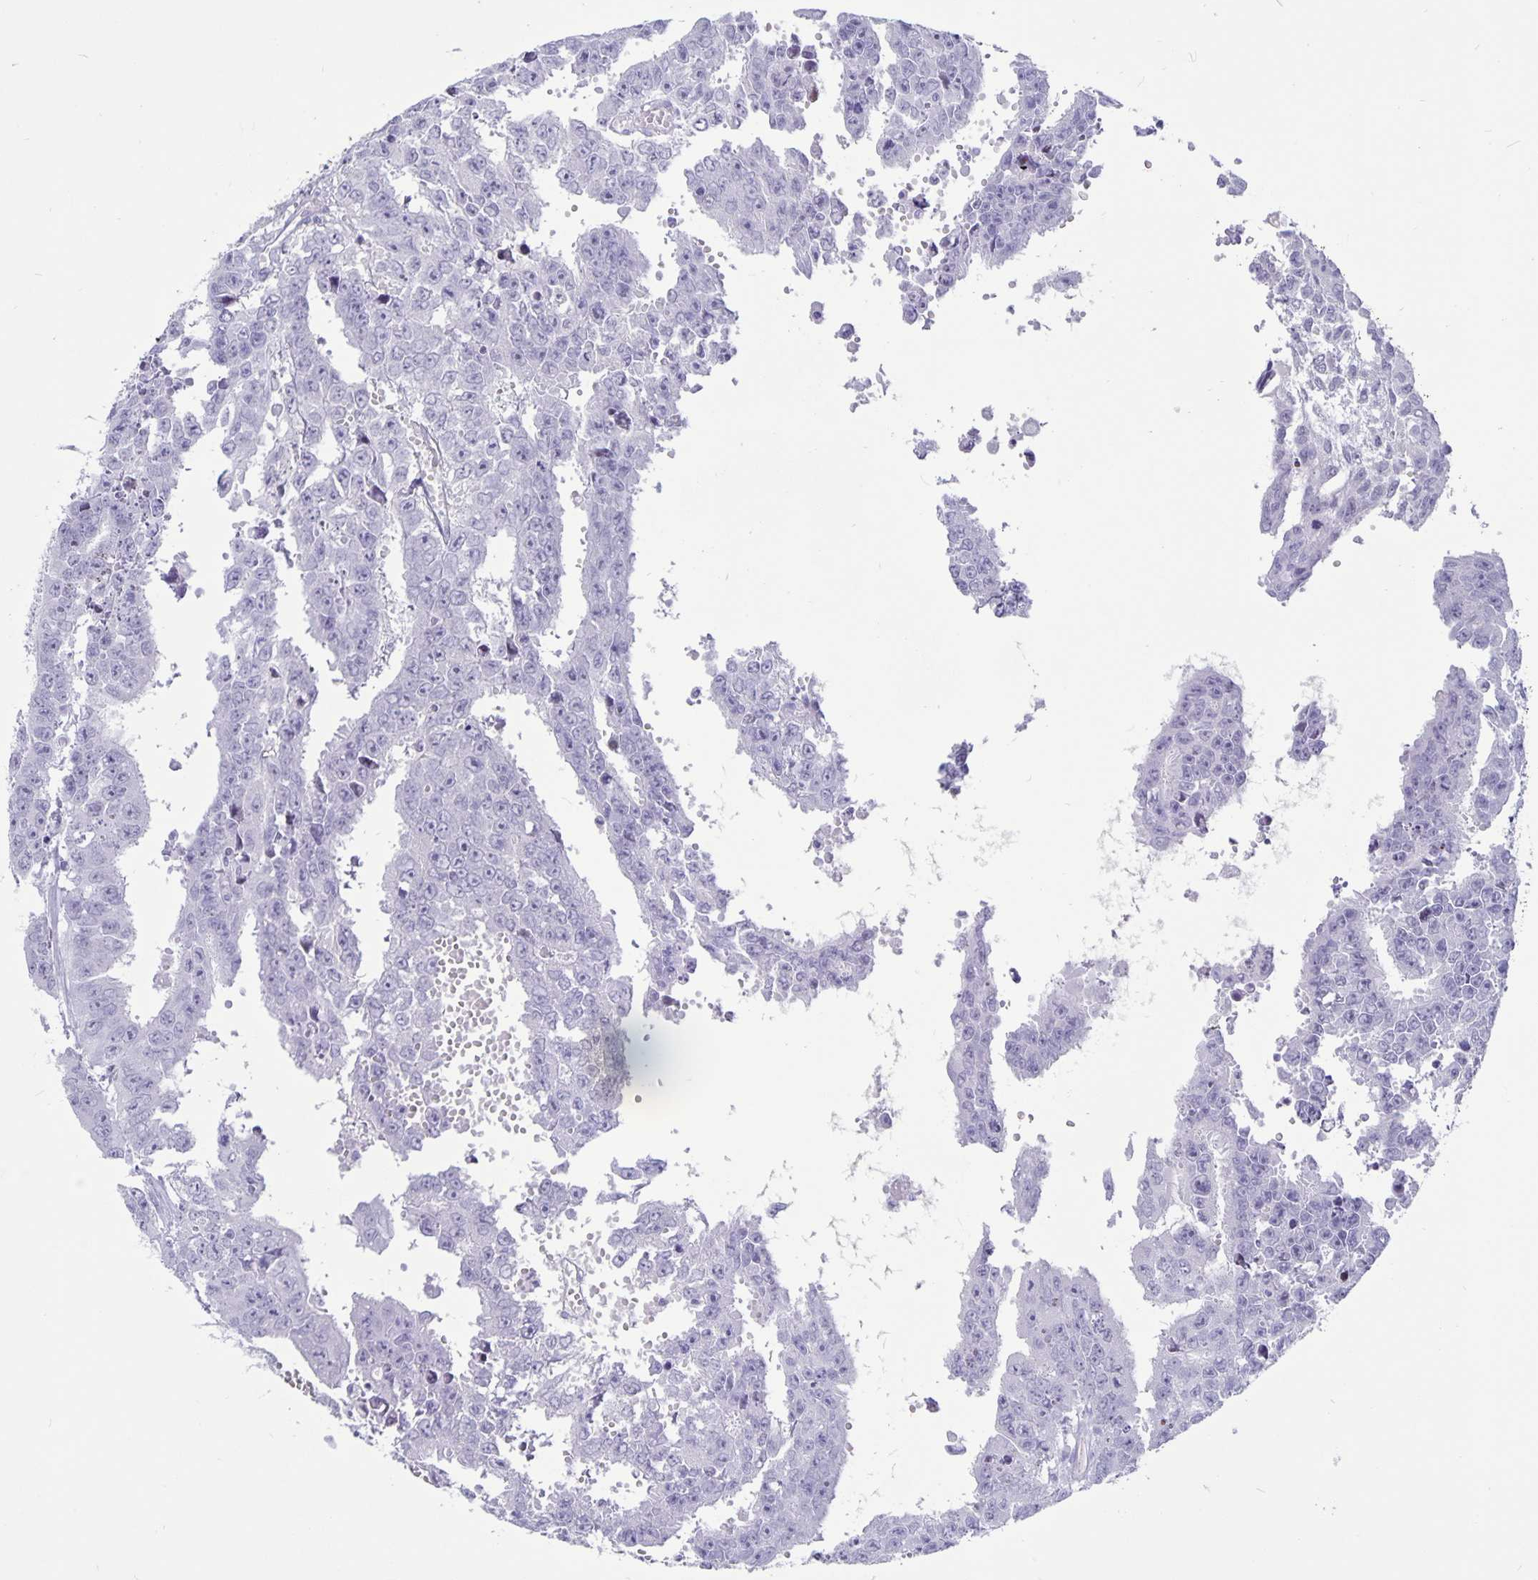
{"staining": {"intensity": "negative", "quantity": "none", "location": "none"}, "tissue": "testis cancer", "cell_type": "Tumor cells", "image_type": "cancer", "snomed": [{"axis": "morphology", "description": "Carcinoma, Embryonal, NOS"}, {"axis": "morphology", "description": "Teratoma, malignant, NOS"}, {"axis": "topography", "description": "Testis"}], "caption": "Histopathology image shows no significant protein expression in tumor cells of testis embryonal carcinoma.", "gene": "BPIFA3", "patient": {"sex": "male", "age": 24}}